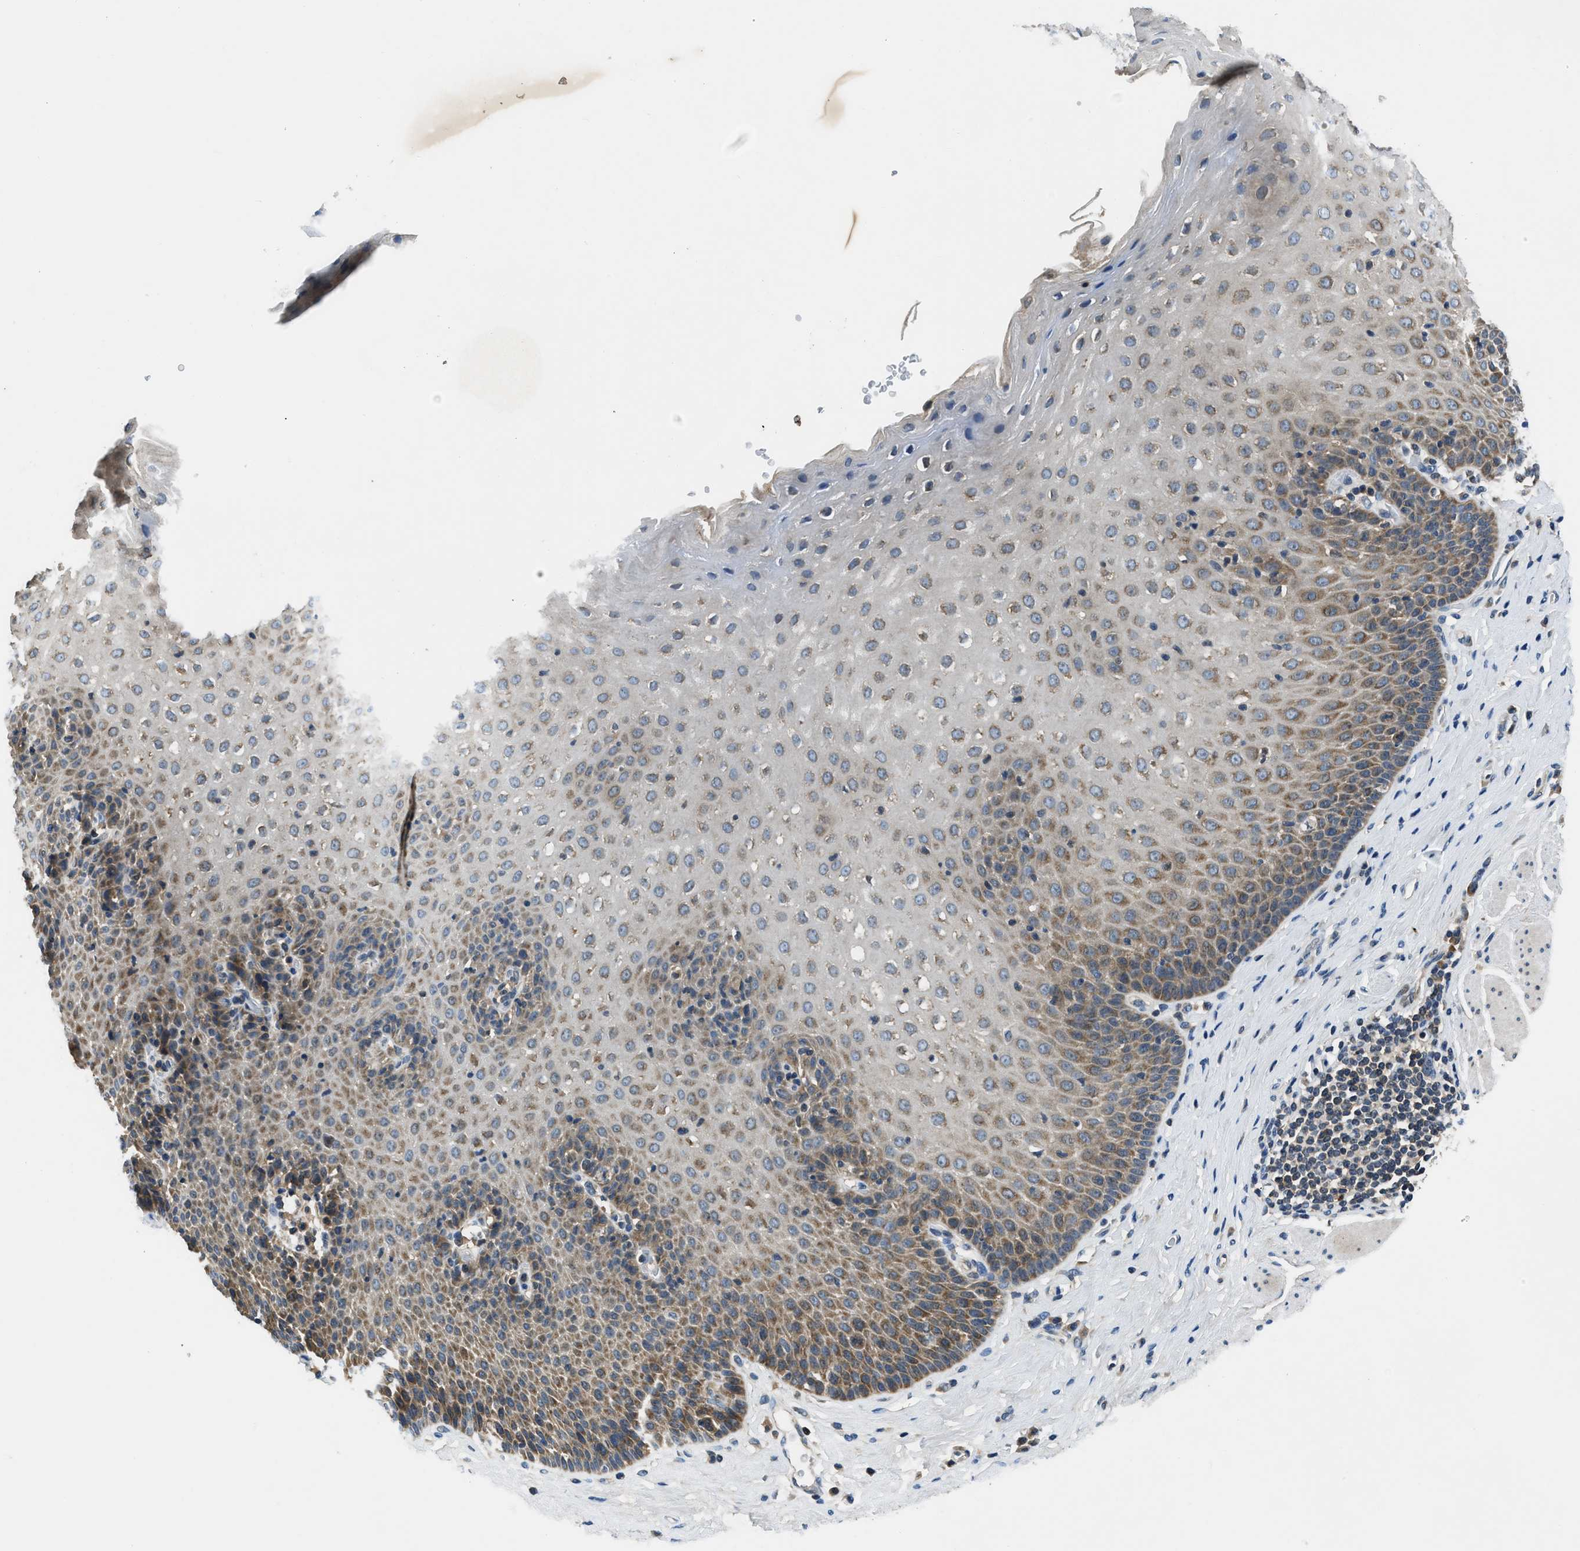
{"staining": {"intensity": "moderate", "quantity": "25%-75%", "location": "cytoplasmic/membranous"}, "tissue": "esophagus", "cell_type": "Squamous epithelial cells", "image_type": "normal", "snomed": [{"axis": "morphology", "description": "Normal tissue, NOS"}, {"axis": "topography", "description": "Esophagus"}], "caption": "An image of human esophagus stained for a protein shows moderate cytoplasmic/membranous brown staining in squamous epithelial cells. Using DAB (3,3'-diaminobenzidine) (brown) and hematoxylin (blue) stains, captured at high magnification using brightfield microscopy.", "gene": "PAFAH2", "patient": {"sex": "female", "age": 61}}